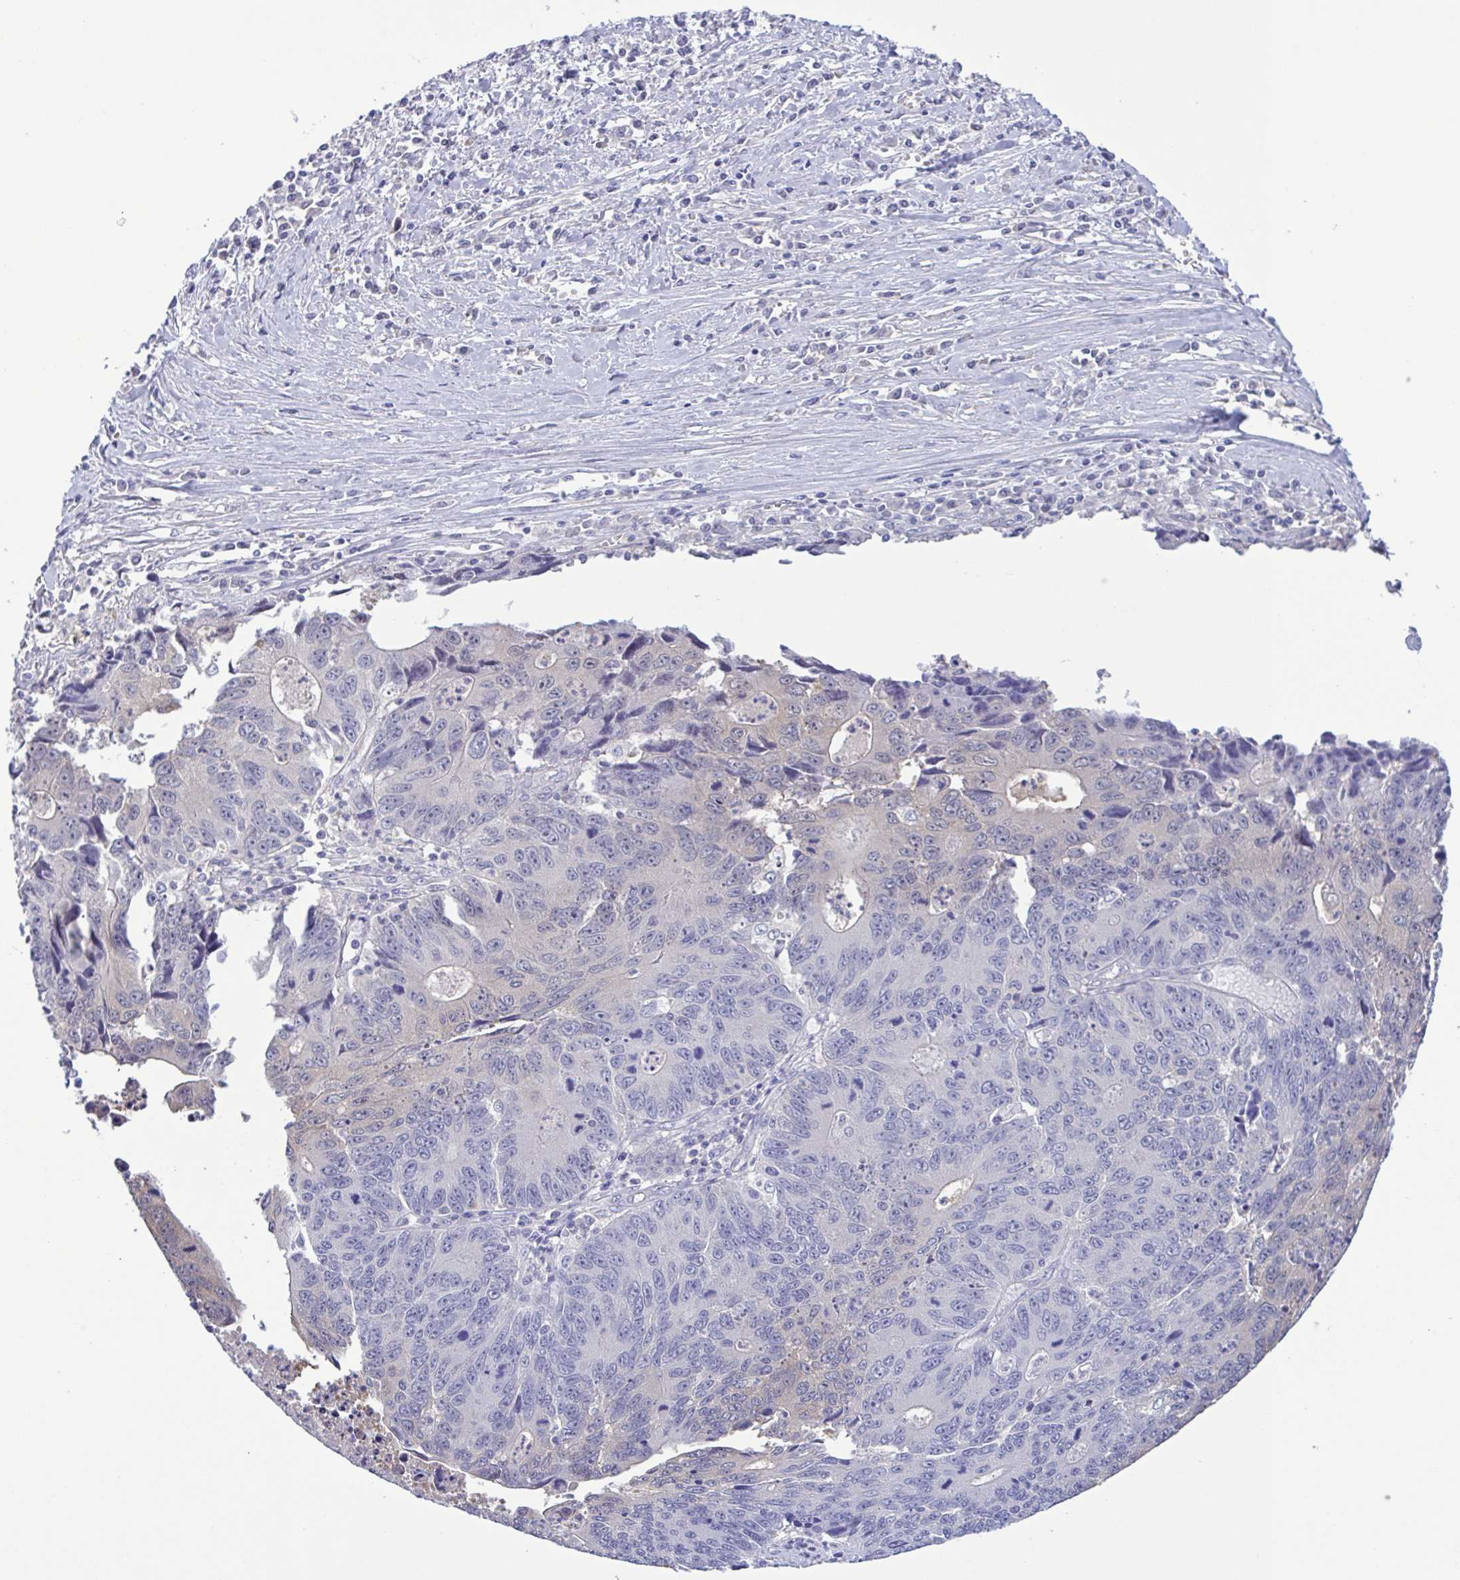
{"staining": {"intensity": "negative", "quantity": "none", "location": "none"}, "tissue": "liver cancer", "cell_type": "Tumor cells", "image_type": "cancer", "snomed": [{"axis": "morphology", "description": "Cholangiocarcinoma"}, {"axis": "topography", "description": "Liver"}], "caption": "Immunohistochemical staining of human liver cholangiocarcinoma demonstrates no significant expression in tumor cells. The staining was performed using DAB to visualize the protein expression in brown, while the nuclei were stained in blue with hematoxylin (Magnification: 20x).", "gene": "LDHC", "patient": {"sex": "male", "age": 65}}